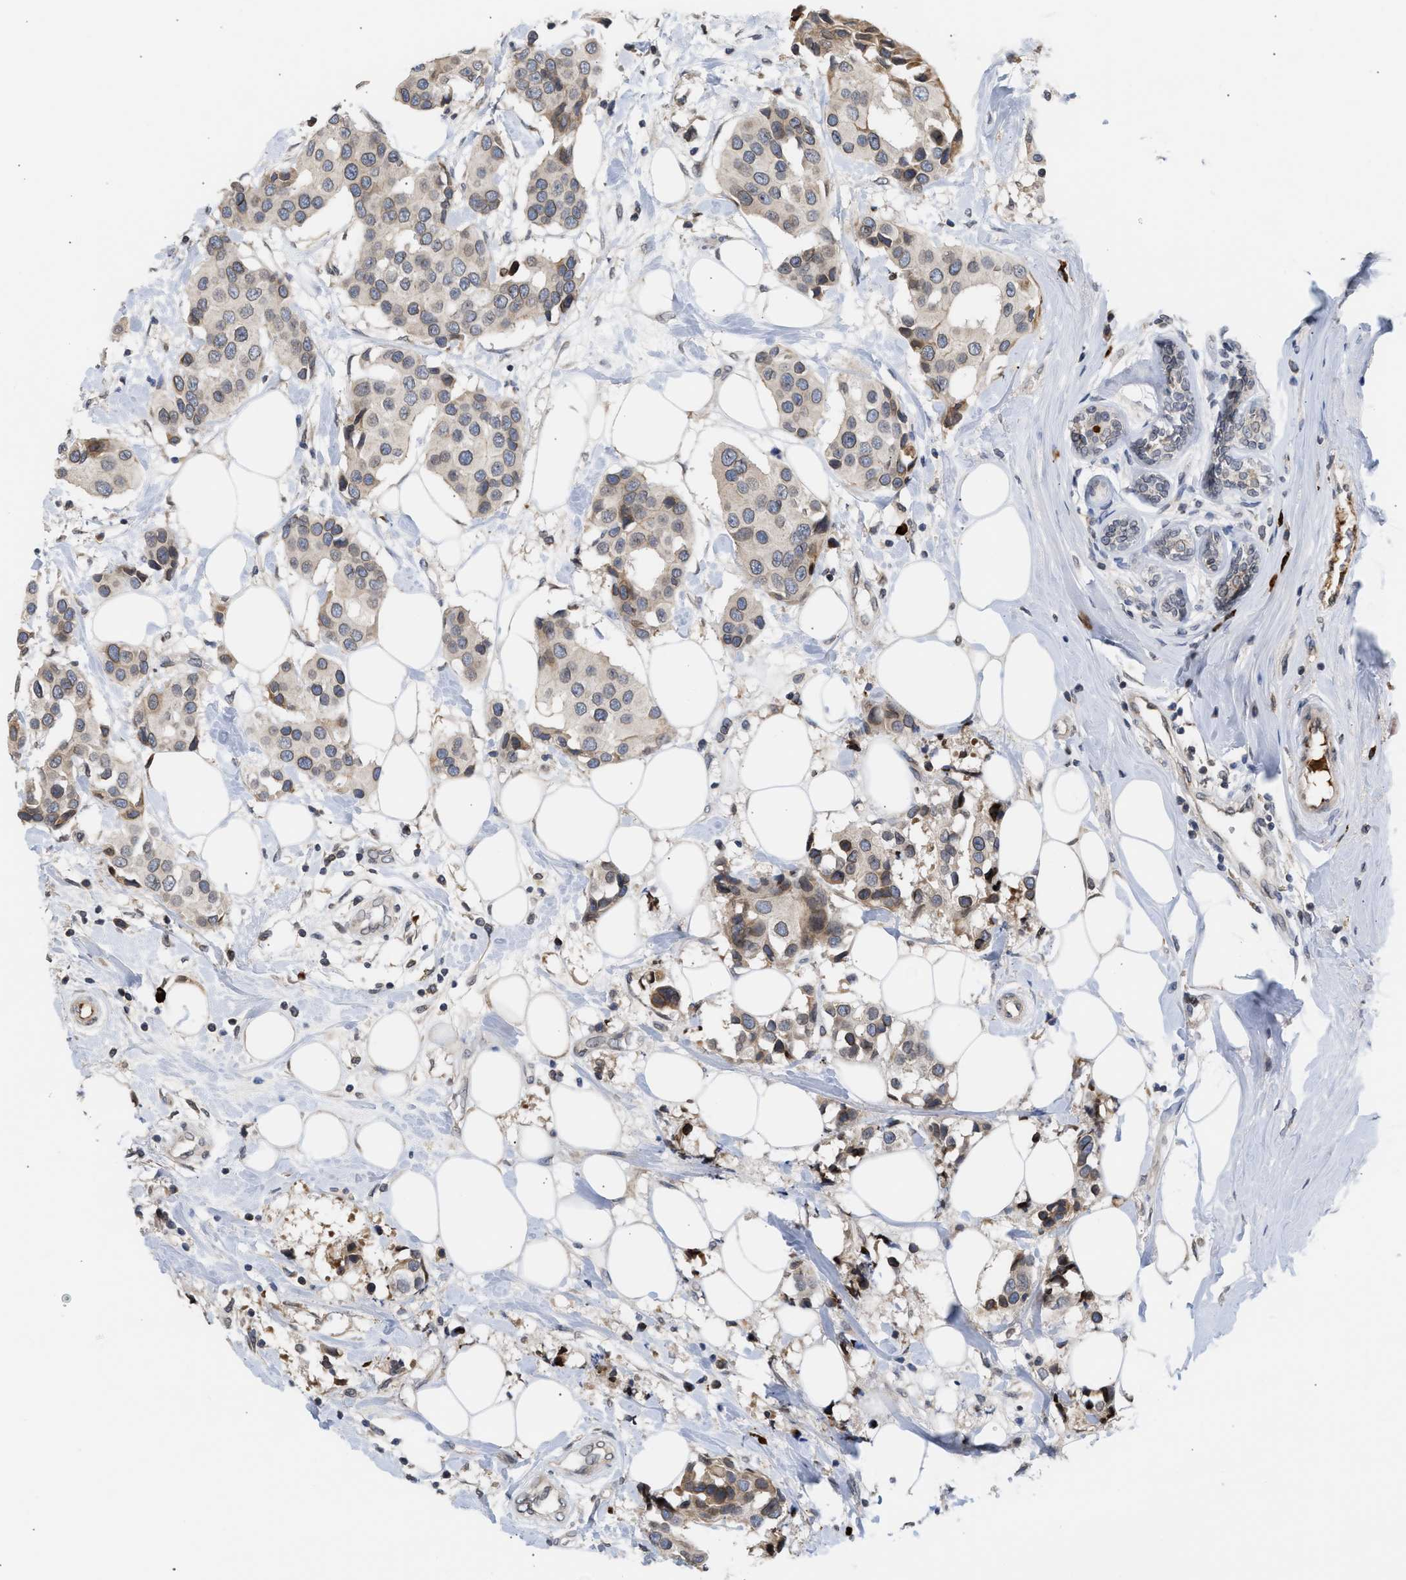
{"staining": {"intensity": "weak", "quantity": "25%-75%", "location": "cytoplasmic/membranous,nuclear"}, "tissue": "breast cancer", "cell_type": "Tumor cells", "image_type": "cancer", "snomed": [{"axis": "morphology", "description": "Normal tissue, NOS"}, {"axis": "morphology", "description": "Duct carcinoma"}, {"axis": "topography", "description": "Breast"}], "caption": "IHC staining of breast invasive ductal carcinoma, which demonstrates low levels of weak cytoplasmic/membranous and nuclear positivity in approximately 25%-75% of tumor cells indicating weak cytoplasmic/membranous and nuclear protein staining. The staining was performed using DAB (3,3'-diaminobenzidine) (brown) for protein detection and nuclei were counterstained in hematoxylin (blue).", "gene": "NUP62", "patient": {"sex": "female", "age": 39}}